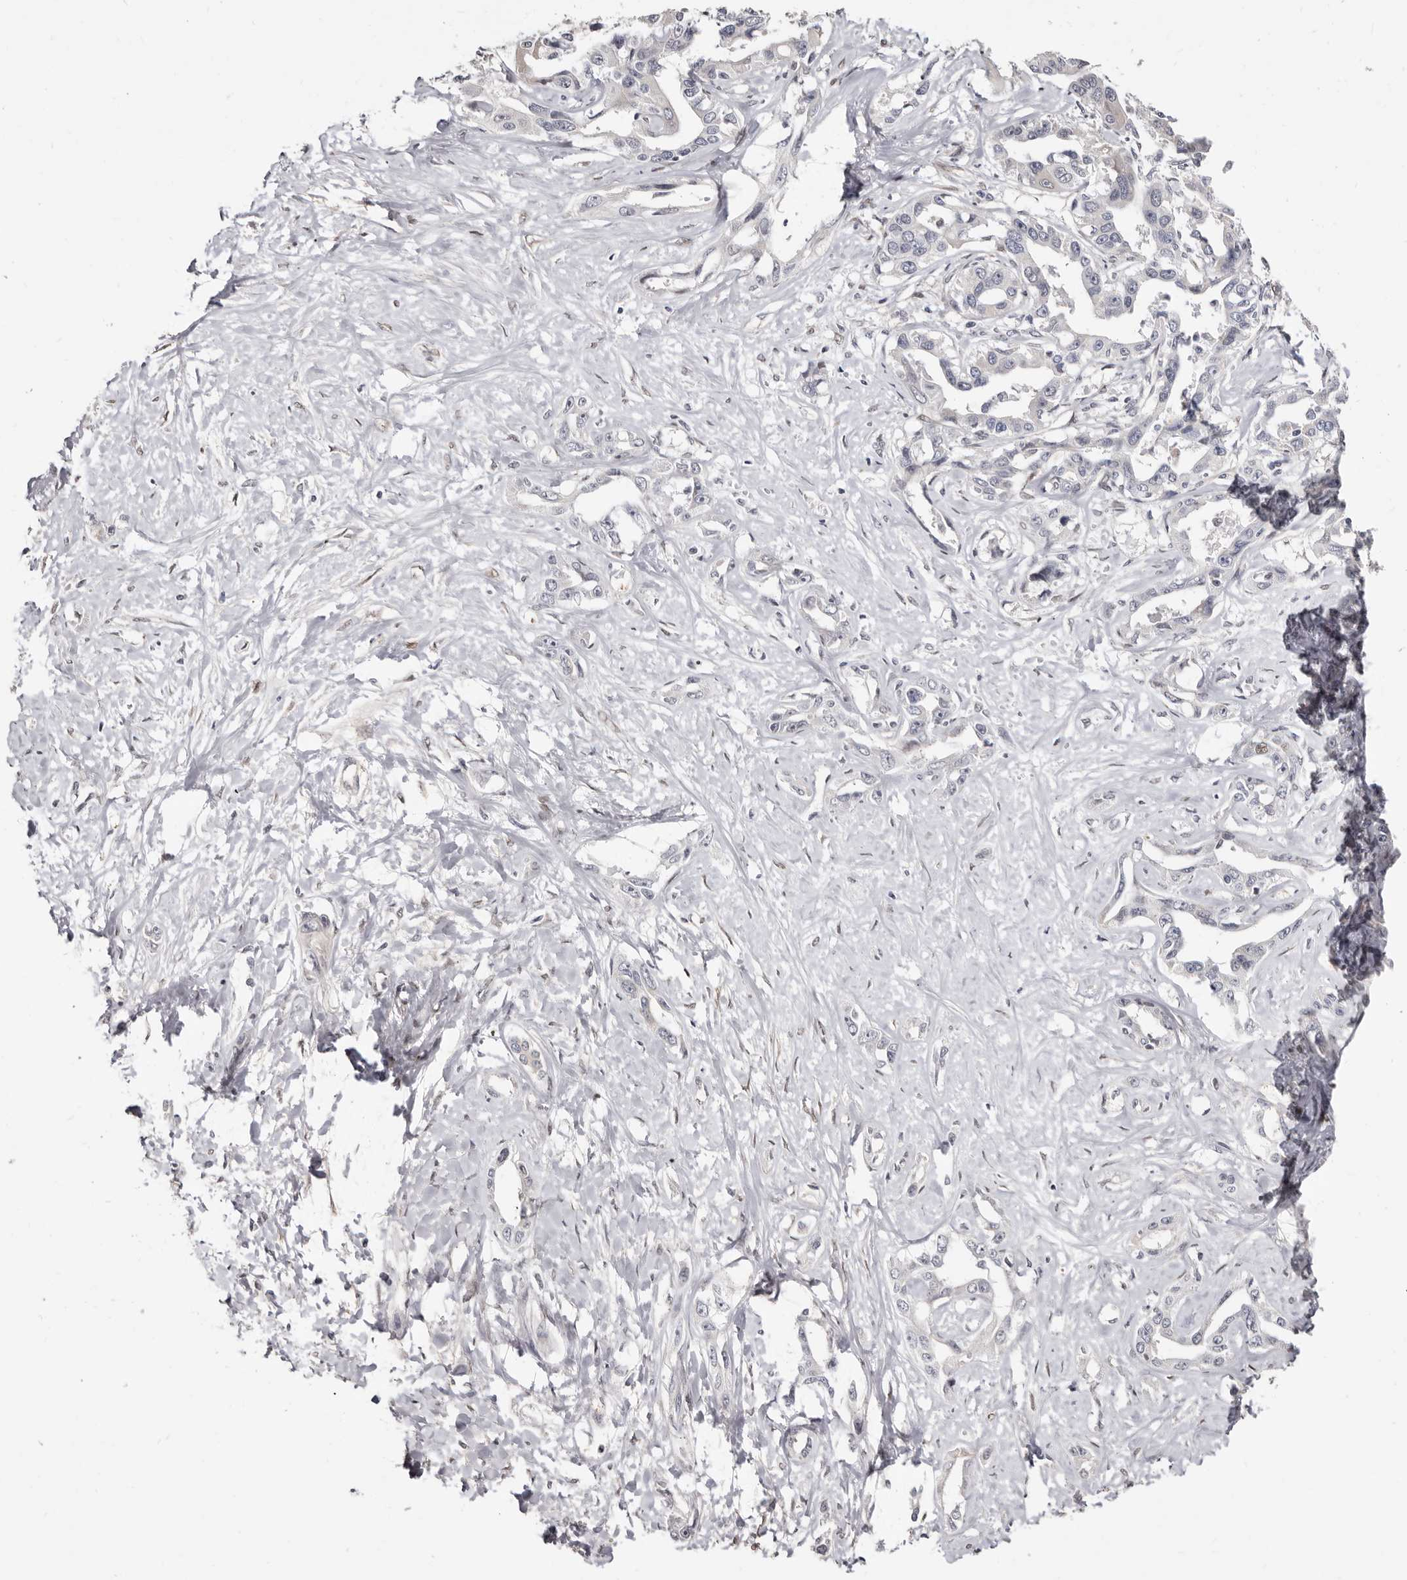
{"staining": {"intensity": "negative", "quantity": "none", "location": "none"}, "tissue": "liver cancer", "cell_type": "Tumor cells", "image_type": "cancer", "snomed": [{"axis": "morphology", "description": "Cholangiocarcinoma"}, {"axis": "topography", "description": "Liver"}], "caption": "Liver cancer (cholangiocarcinoma) was stained to show a protein in brown. There is no significant expression in tumor cells.", "gene": "KHDRBS2", "patient": {"sex": "male", "age": 59}}